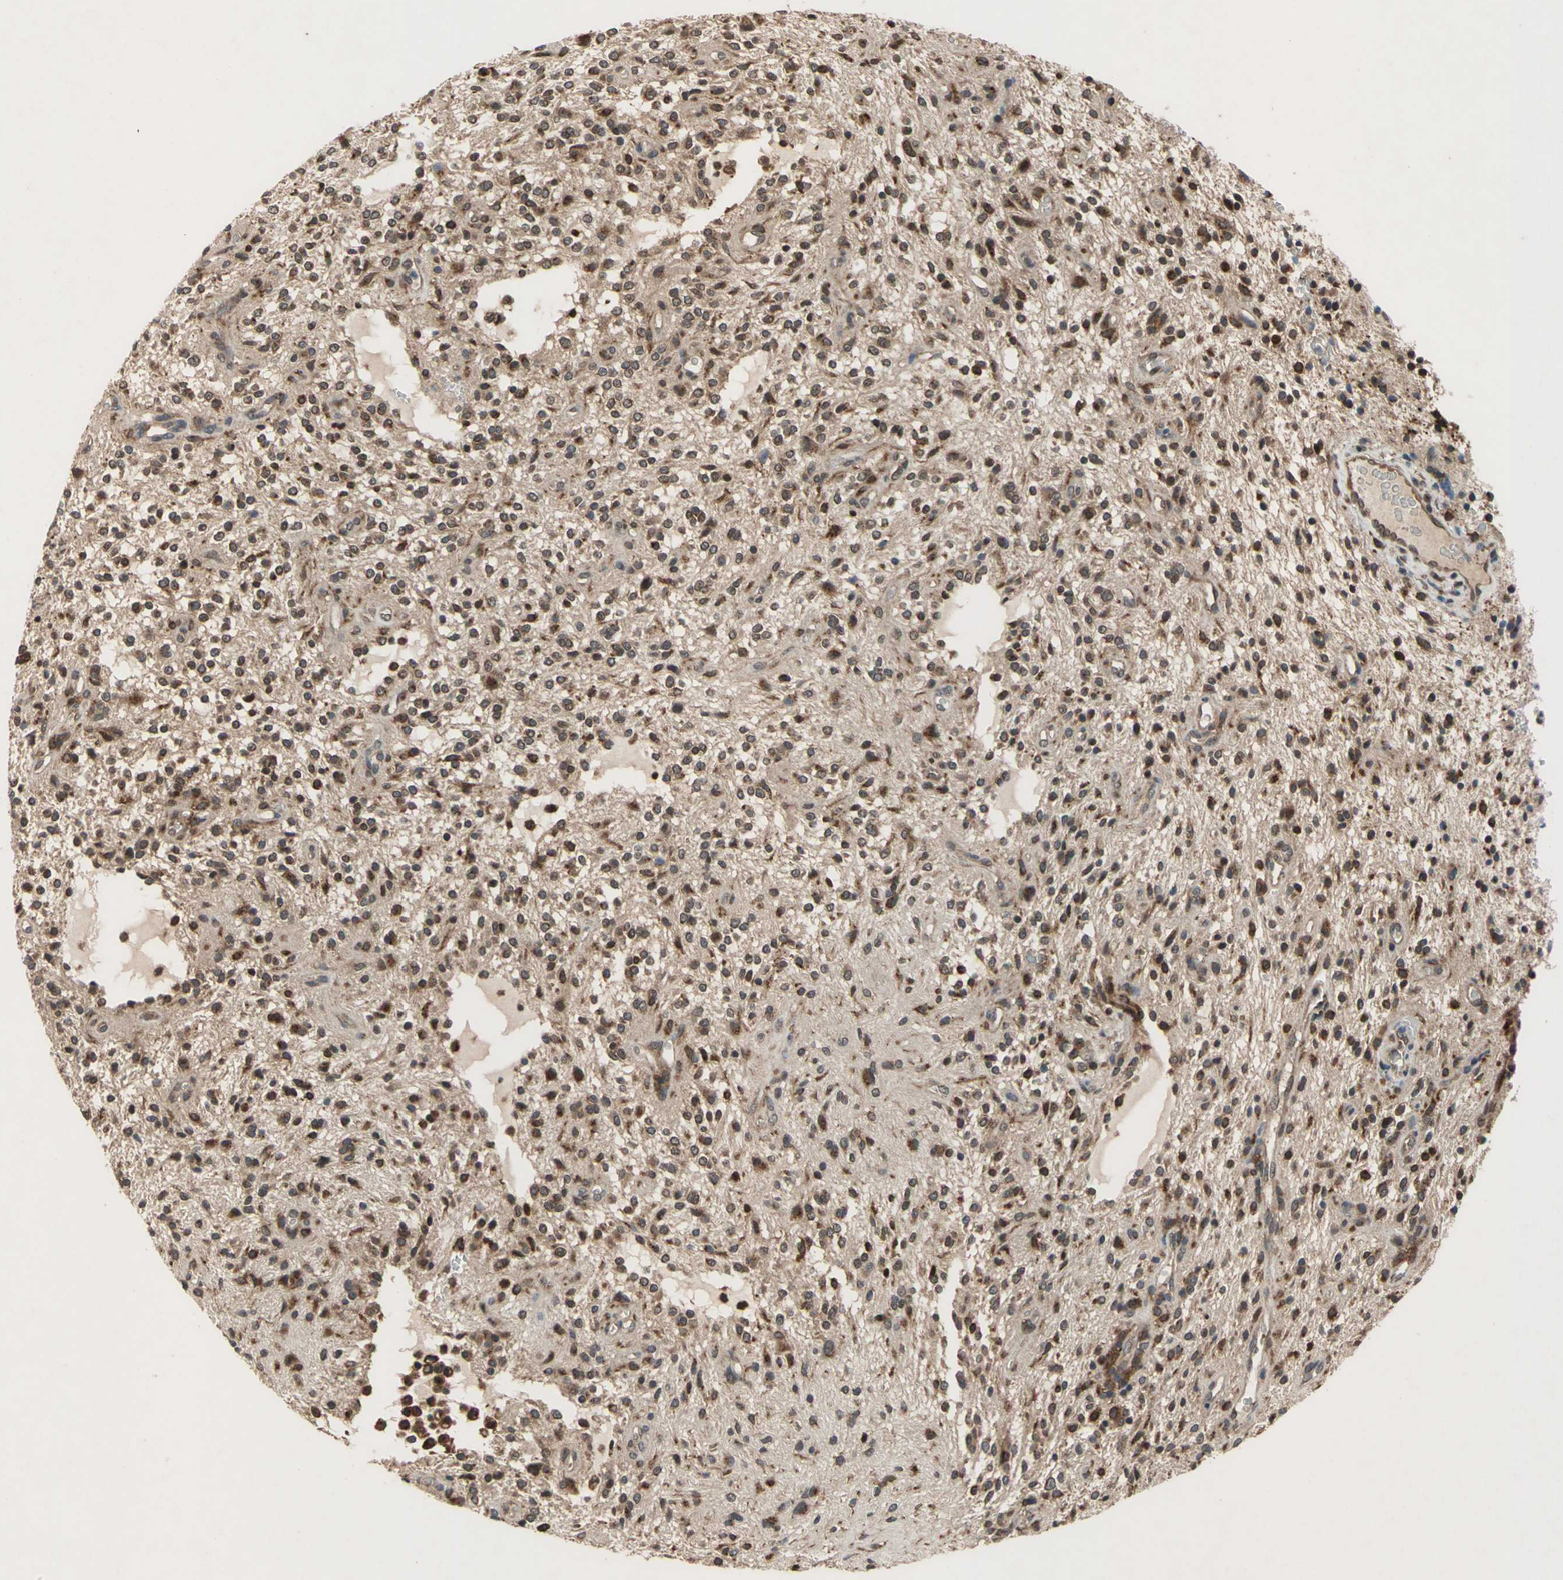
{"staining": {"intensity": "strong", "quantity": ">75%", "location": "cytoplasmic/membranous"}, "tissue": "glioma", "cell_type": "Tumor cells", "image_type": "cancer", "snomed": [{"axis": "morphology", "description": "Glioma, malignant, NOS"}, {"axis": "topography", "description": "Cerebellum"}], "caption": "Glioma stained with DAB immunohistochemistry exhibits high levels of strong cytoplasmic/membranous expression in about >75% of tumor cells.", "gene": "NFKBIE", "patient": {"sex": "female", "age": 10}}